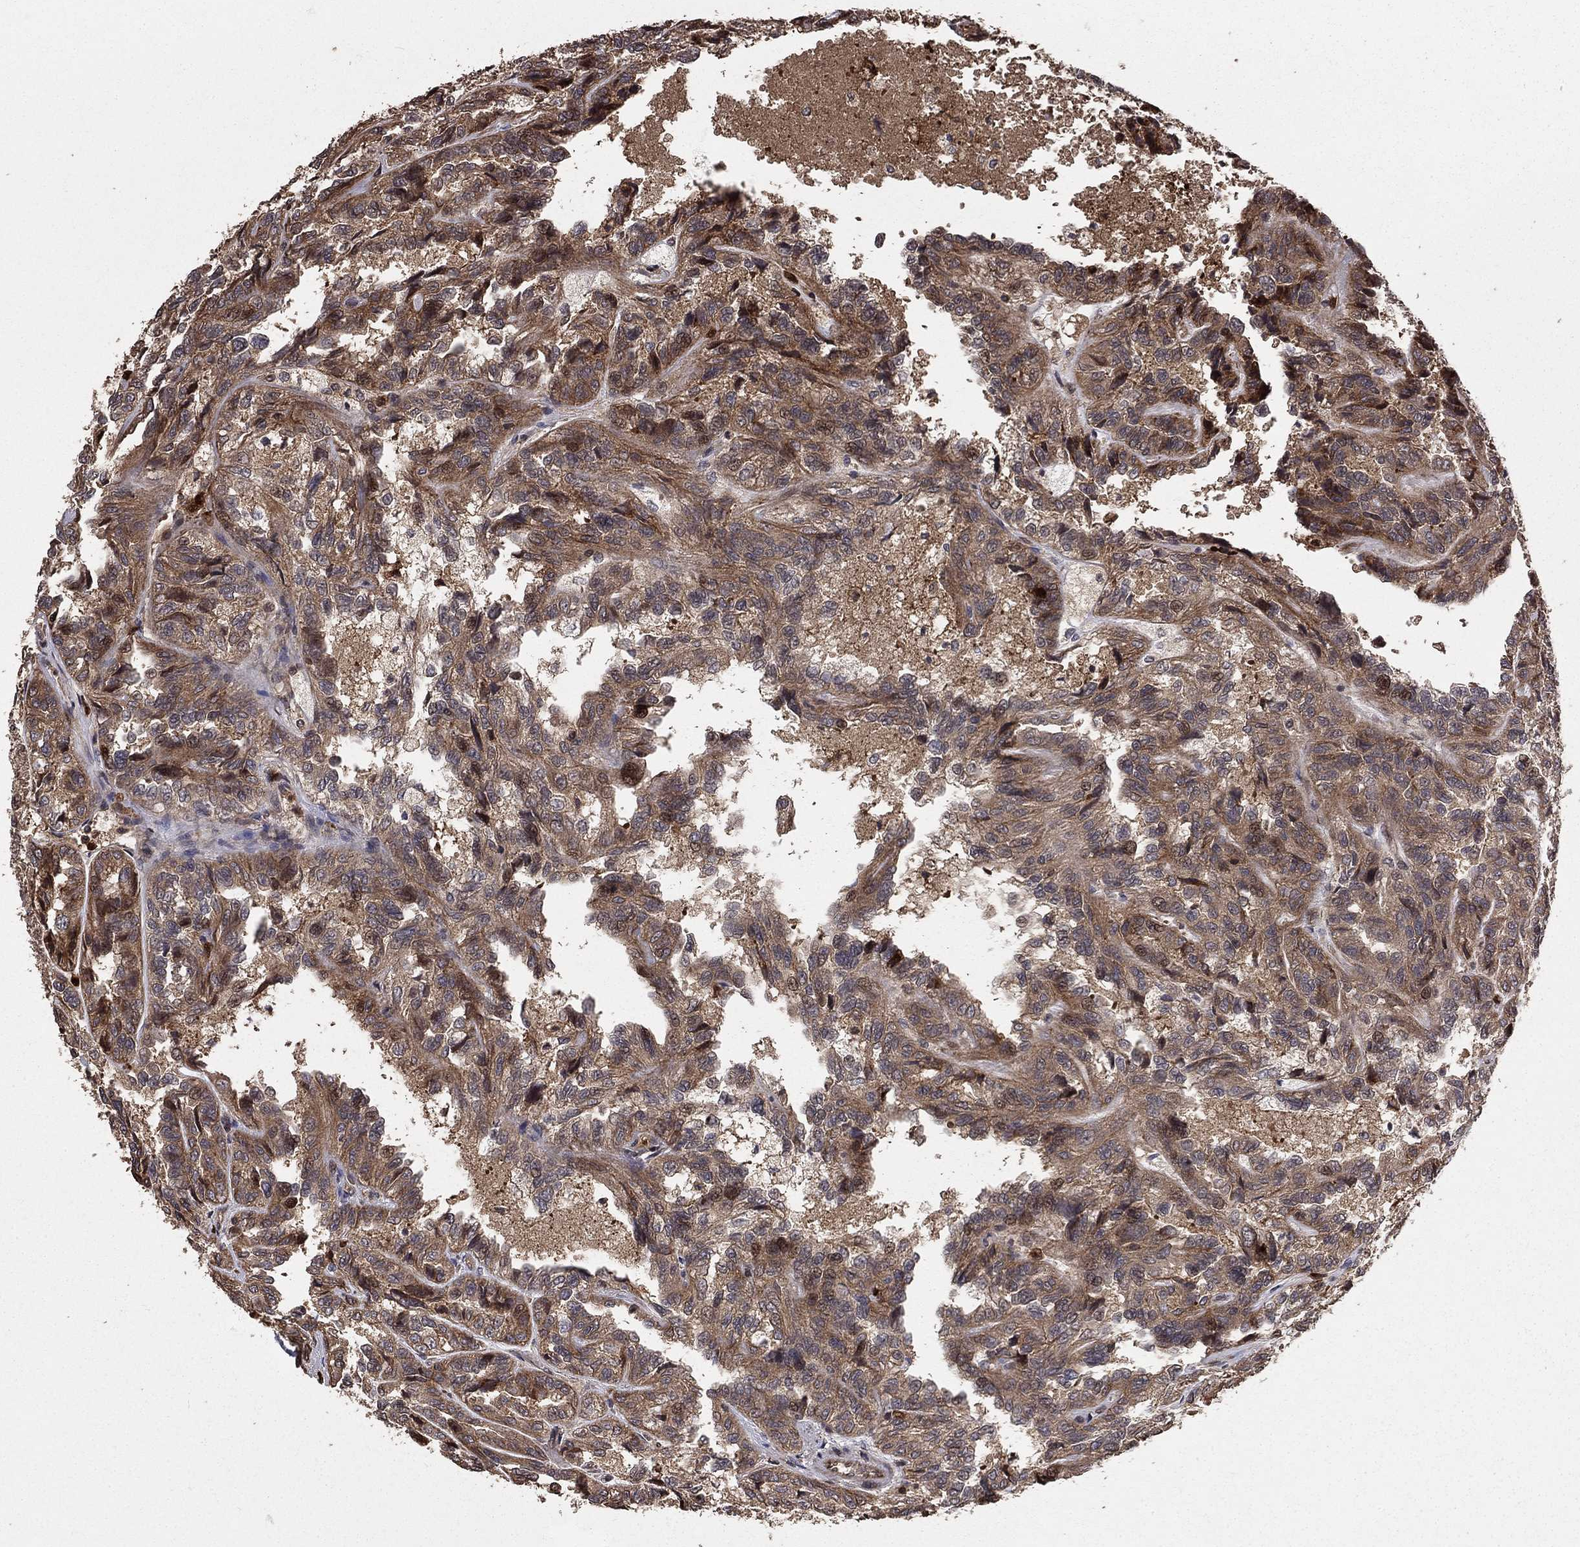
{"staining": {"intensity": "moderate", "quantity": "<25%", "location": "cytoplasmic/membranous"}, "tissue": "renal cancer", "cell_type": "Tumor cells", "image_type": "cancer", "snomed": [{"axis": "morphology", "description": "Adenocarcinoma, NOS"}, {"axis": "topography", "description": "Kidney"}], "caption": "Protein positivity by immunohistochemistry (IHC) displays moderate cytoplasmic/membranous positivity in approximately <25% of tumor cells in renal cancer.", "gene": "GYG1", "patient": {"sex": "male", "age": 79}}